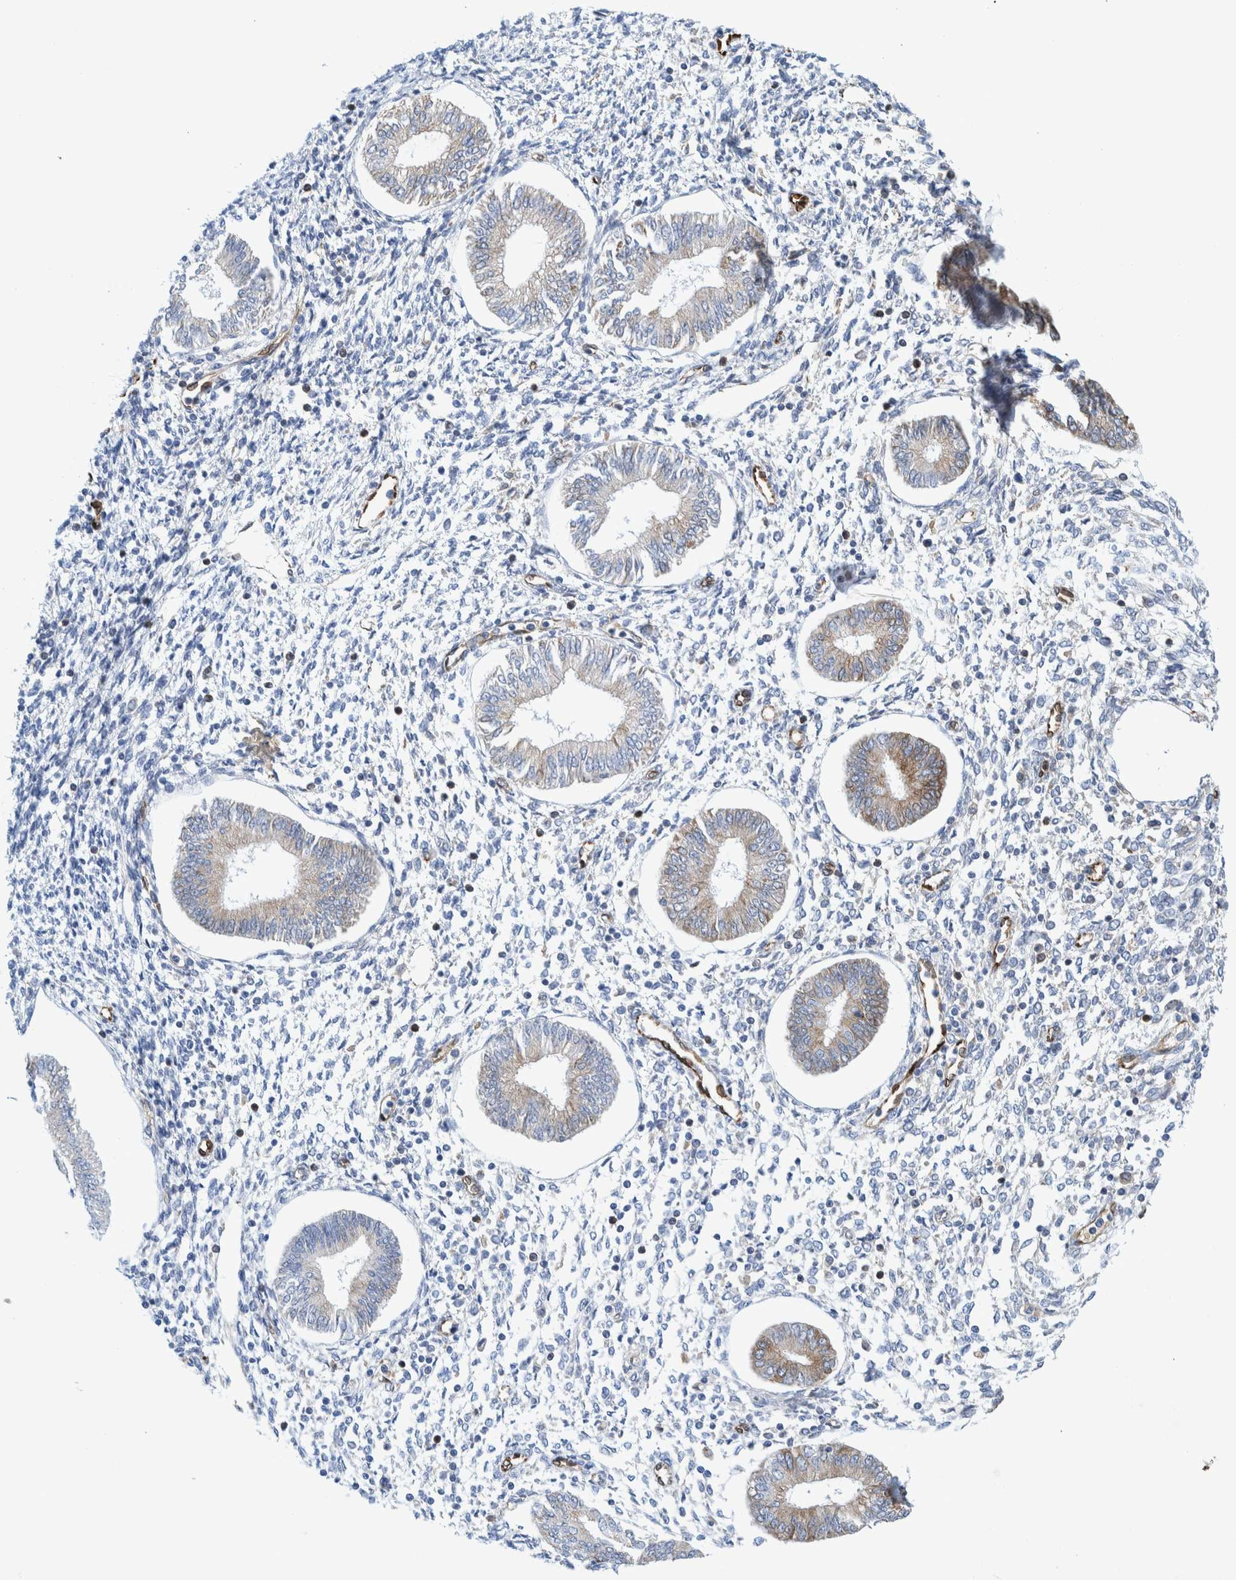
{"staining": {"intensity": "moderate", "quantity": "<25%", "location": "cytoplasmic/membranous"}, "tissue": "endometrium", "cell_type": "Cells in endometrial stroma", "image_type": "normal", "snomed": [{"axis": "morphology", "description": "Normal tissue, NOS"}, {"axis": "topography", "description": "Endometrium"}], "caption": "Endometrium stained with a brown dye displays moderate cytoplasmic/membranous positive positivity in approximately <25% of cells in endometrial stroma.", "gene": "THEM6", "patient": {"sex": "female", "age": 50}}